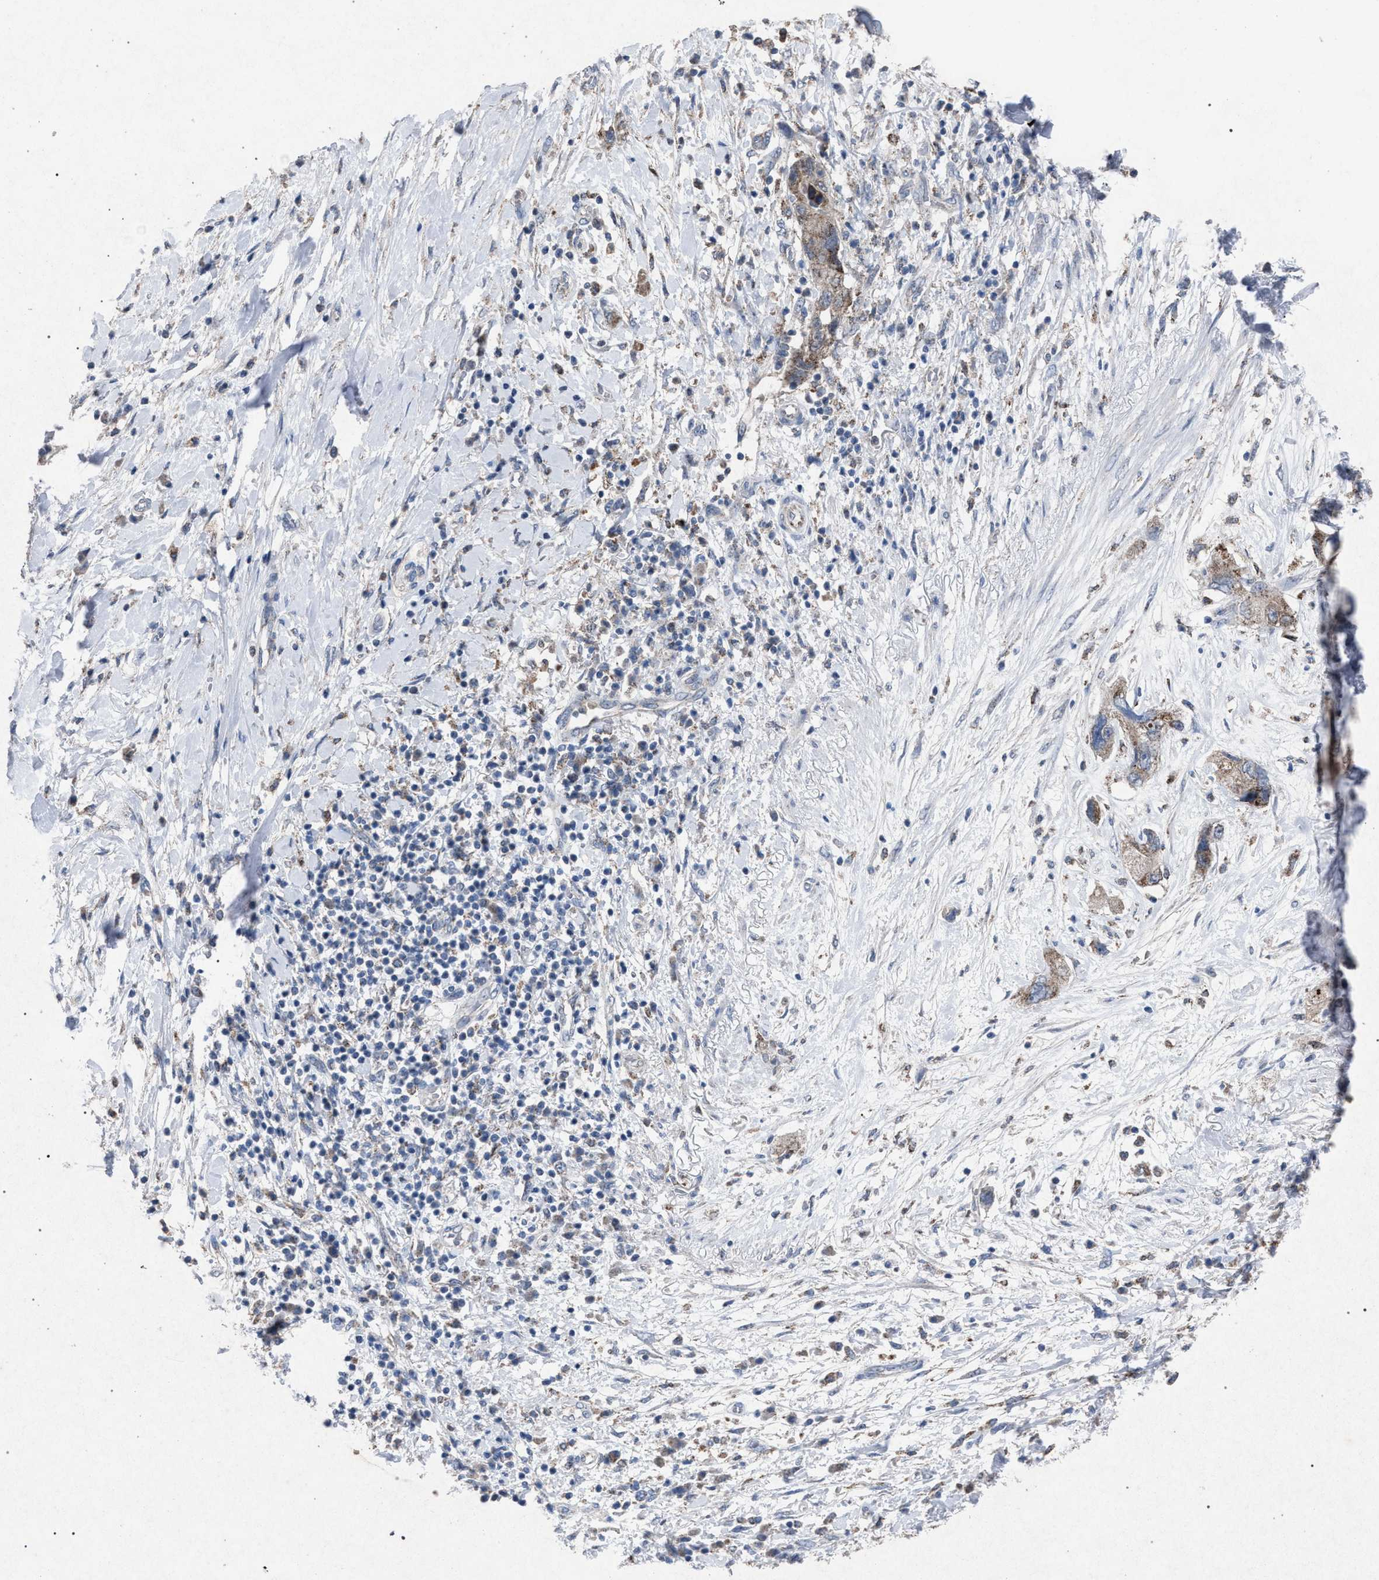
{"staining": {"intensity": "weak", "quantity": ">75%", "location": "cytoplasmic/membranous"}, "tissue": "pancreatic cancer", "cell_type": "Tumor cells", "image_type": "cancer", "snomed": [{"axis": "morphology", "description": "Adenocarcinoma, NOS"}, {"axis": "topography", "description": "Pancreas"}], "caption": "Human adenocarcinoma (pancreatic) stained for a protein (brown) shows weak cytoplasmic/membranous positive positivity in about >75% of tumor cells.", "gene": "HSD17B4", "patient": {"sex": "female", "age": 73}}